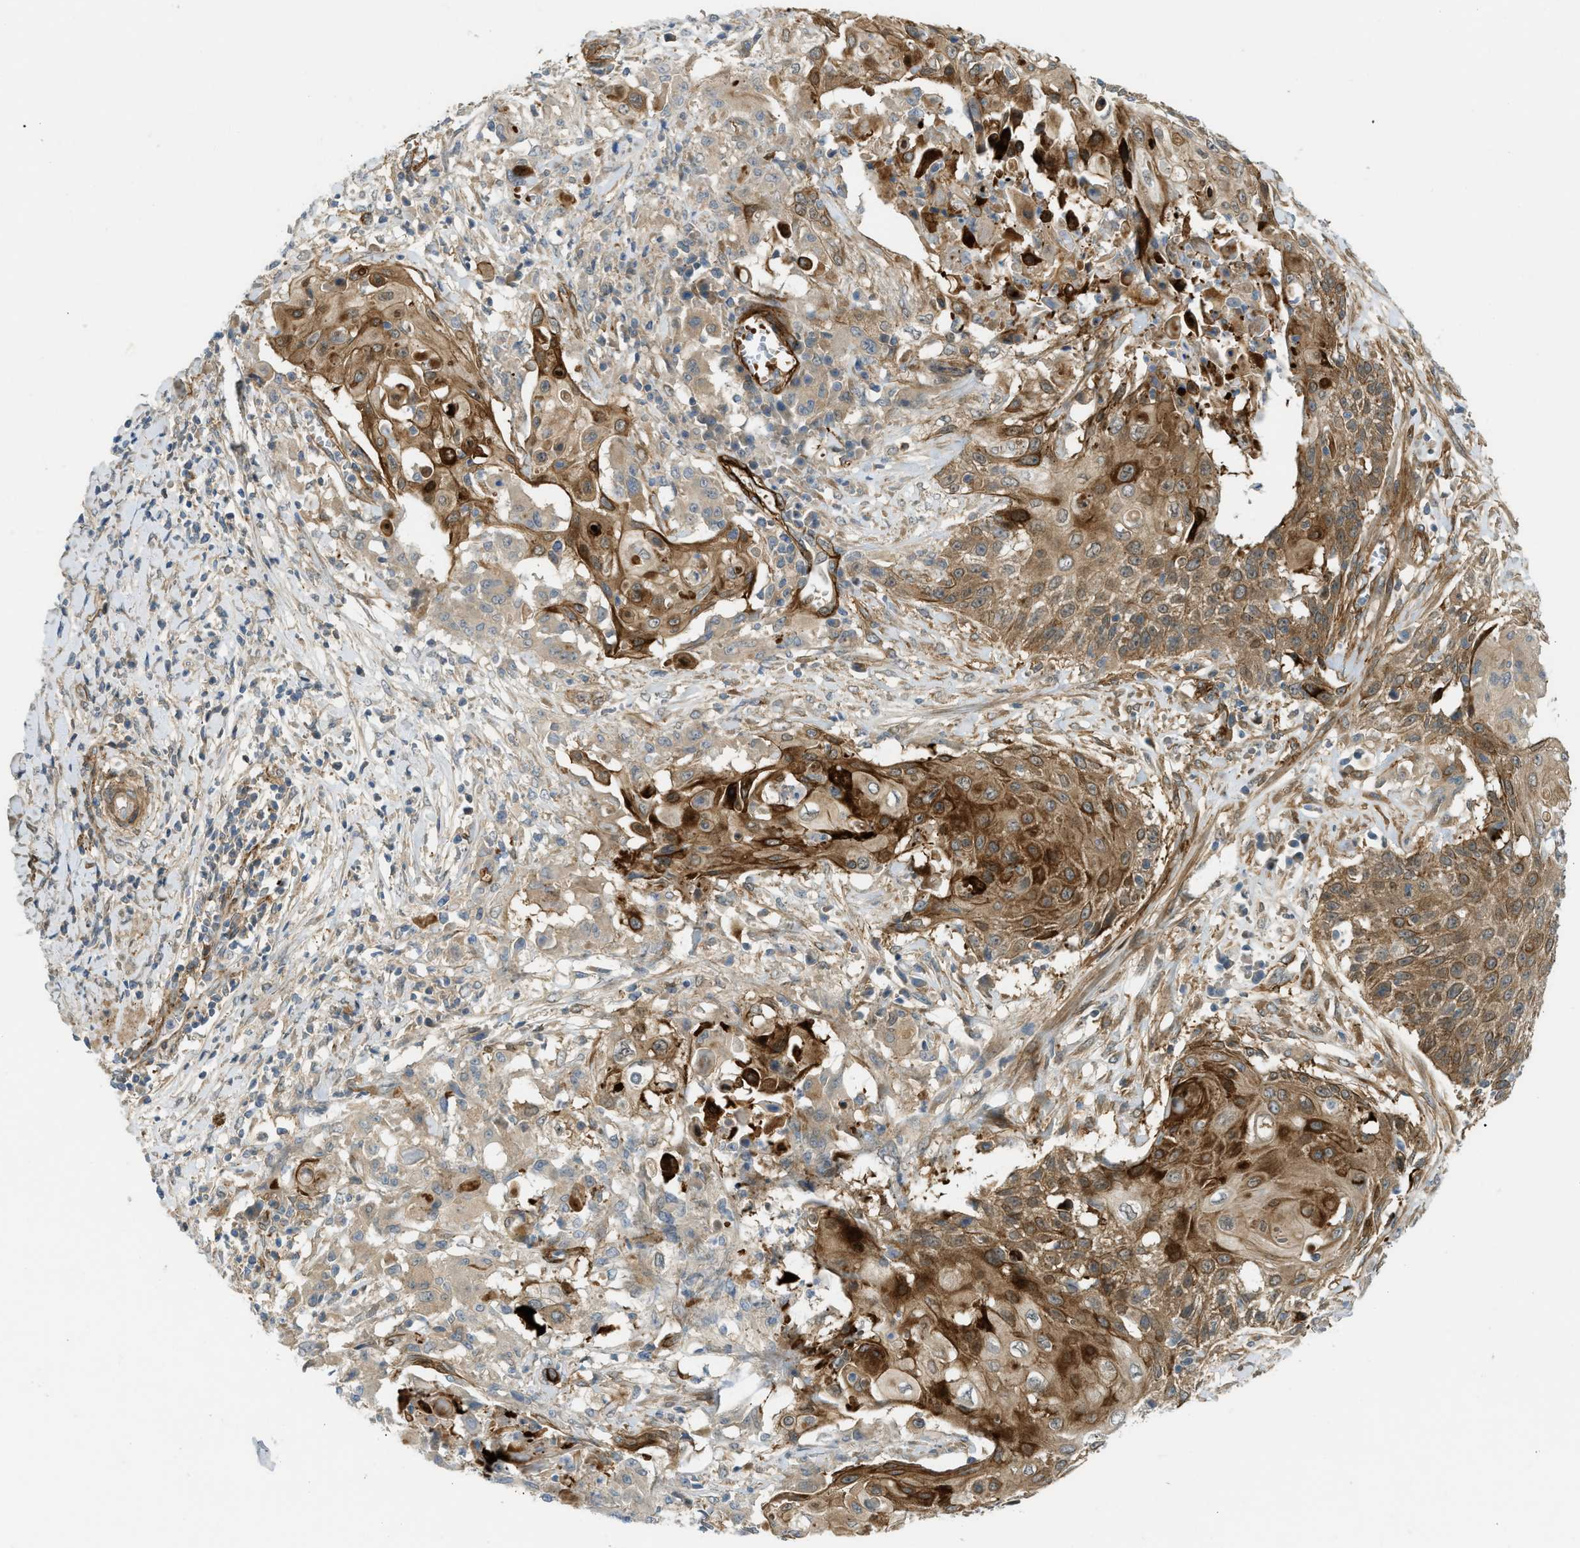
{"staining": {"intensity": "moderate", "quantity": ">75%", "location": "cytoplasmic/membranous"}, "tissue": "cervical cancer", "cell_type": "Tumor cells", "image_type": "cancer", "snomed": [{"axis": "morphology", "description": "Squamous cell carcinoma, NOS"}, {"axis": "topography", "description": "Cervix"}], "caption": "Cervical squamous cell carcinoma stained with immunohistochemistry (IHC) shows moderate cytoplasmic/membranous staining in approximately >75% of tumor cells.", "gene": "EDNRA", "patient": {"sex": "female", "age": 39}}